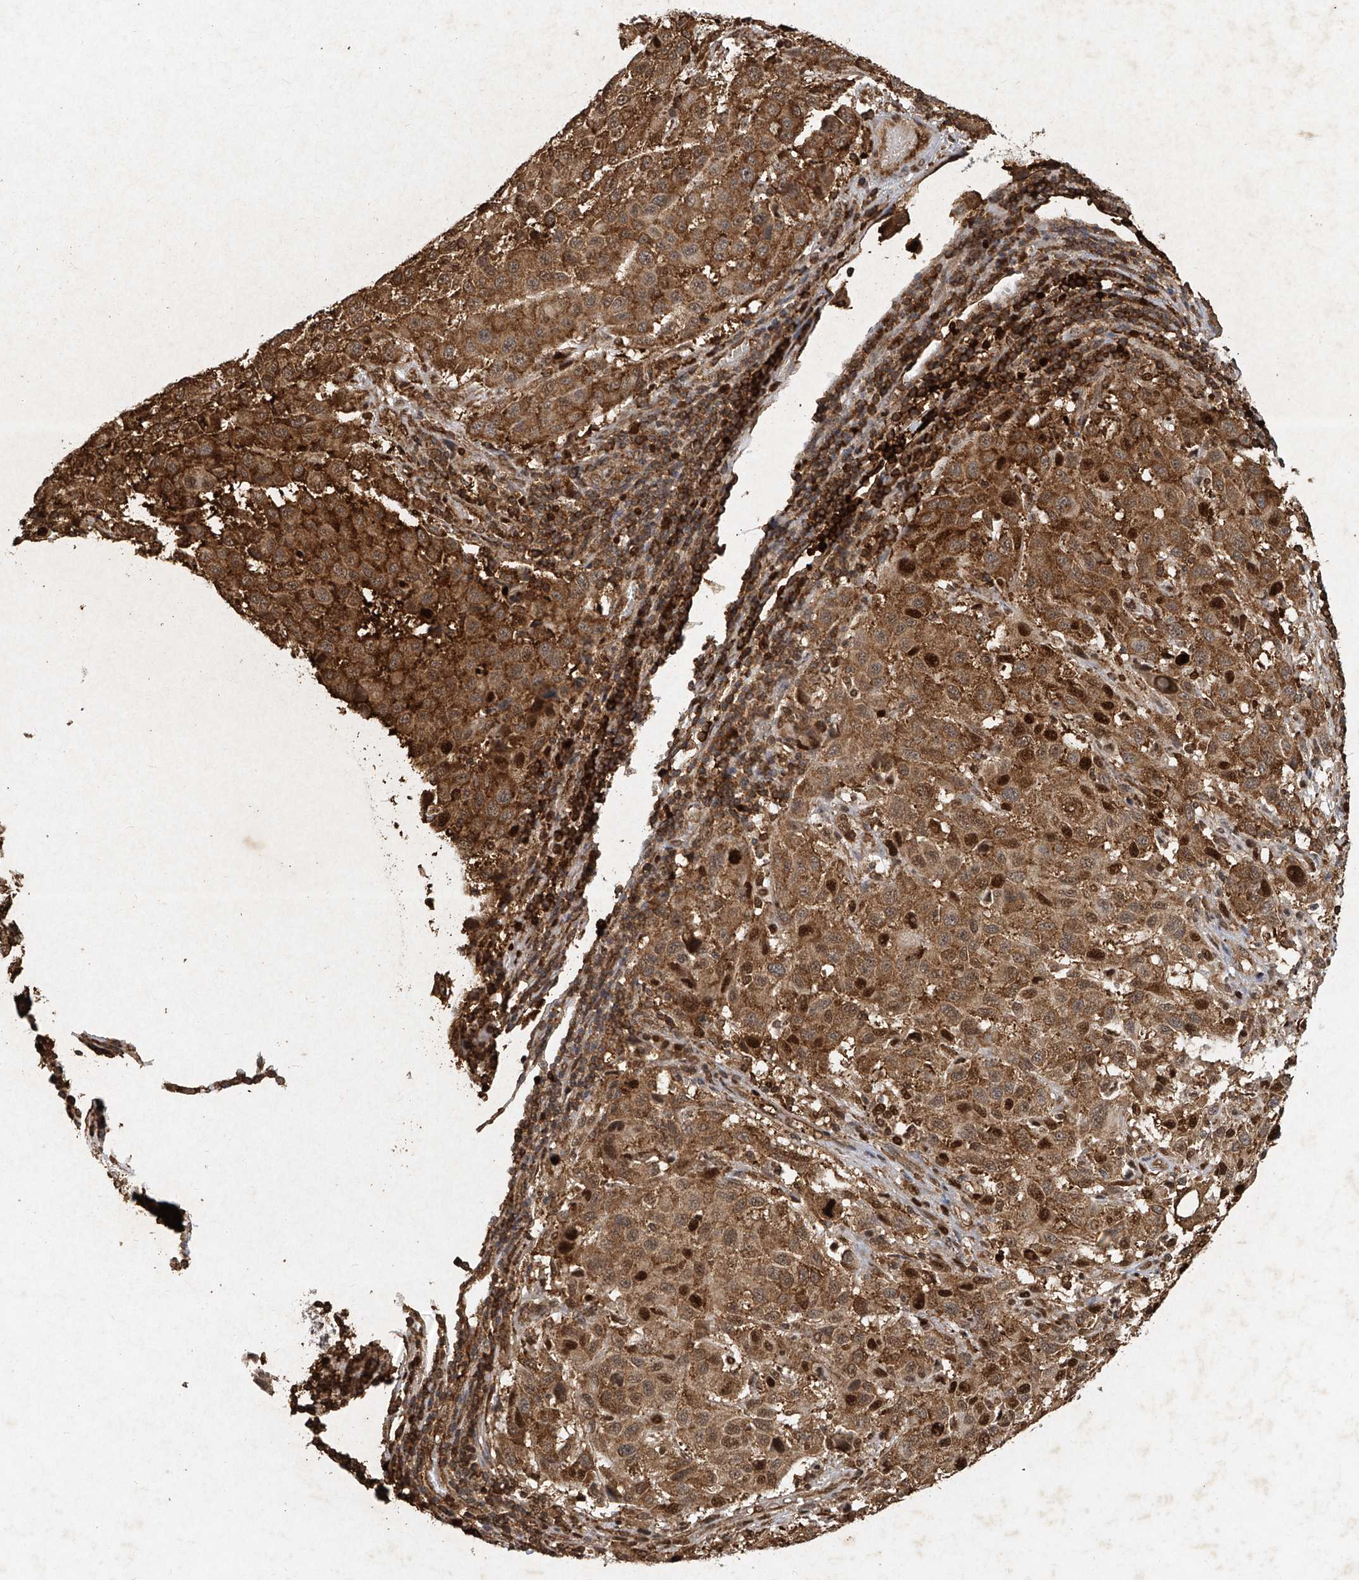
{"staining": {"intensity": "moderate", "quantity": ">75%", "location": "cytoplasmic/membranous"}, "tissue": "melanoma", "cell_type": "Tumor cells", "image_type": "cancer", "snomed": [{"axis": "morphology", "description": "Malignant melanoma, Metastatic site"}, {"axis": "topography", "description": "Lymph node"}], "caption": "Moderate cytoplasmic/membranous expression is seen in about >75% of tumor cells in malignant melanoma (metastatic site). (brown staining indicates protein expression, while blue staining denotes nuclei).", "gene": "ATRIP", "patient": {"sex": "male", "age": 61}}